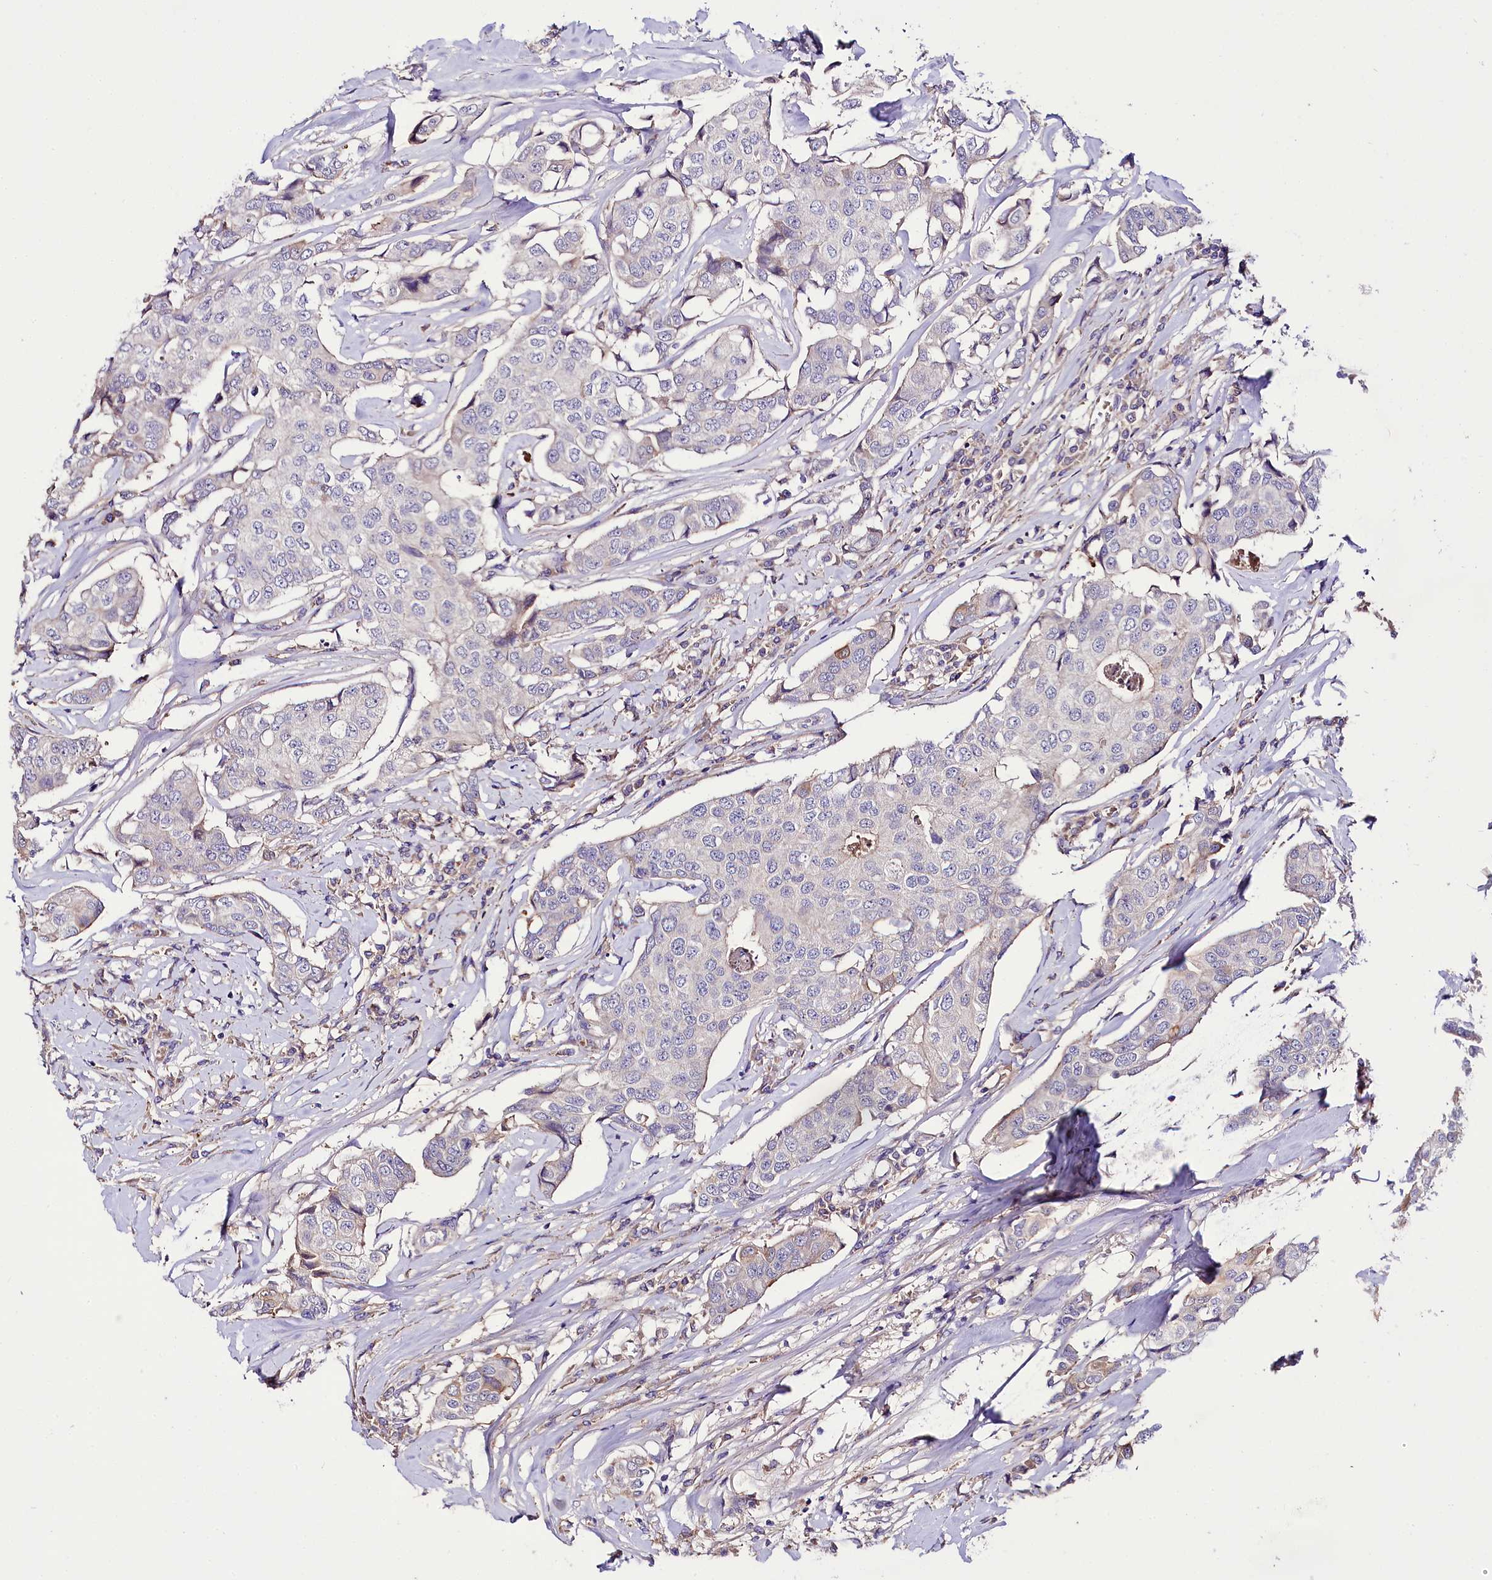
{"staining": {"intensity": "negative", "quantity": "none", "location": "none"}, "tissue": "breast cancer", "cell_type": "Tumor cells", "image_type": "cancer", "snomed": [{"axis": "morphology", "description": "Duct carcinoma"}, {"axis": "topography", "description": "Breast"}], "caption": "The immunohistochemistry (IHC) photomicrograph has no significant expression in tumor cells of breast cancer (intraductal carcinoma) tissue.", "gene": "PPP1R32", "patient": {"sex": "female", "age": 80}}